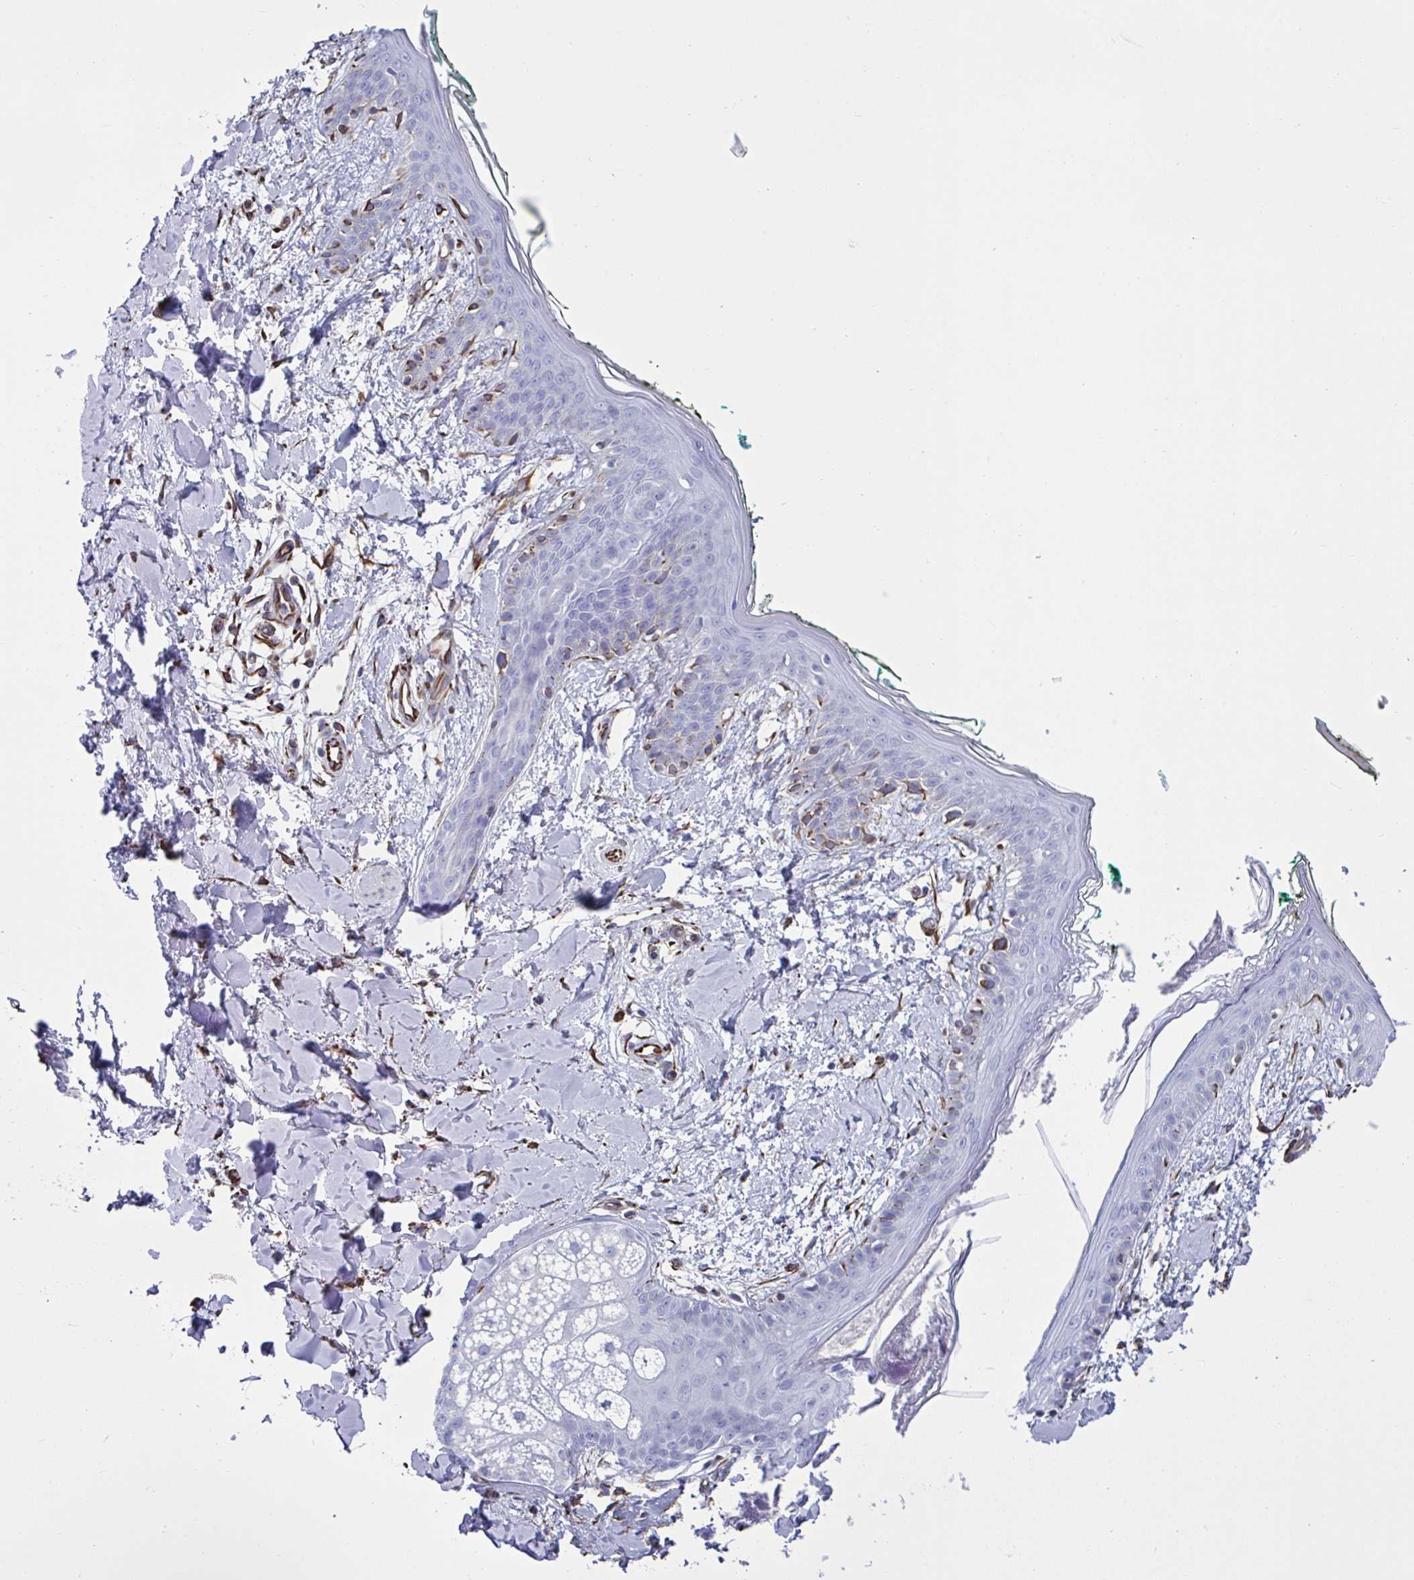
{"staining": {"intensity": "strong", "quantity": ">75%", "location": "cytoplasmic/membranous"}, "tissue": "skin", "cell_type": "Fibroblasts", "image_type": "normal", "snomed": [{"axis": "morphology", "description": "Normal tissue, NOS"}, {"axis": "topography", "description": "Skin"}], "caption": "The immunohistochemical stain labels strong cytoplasmic/membranous staining in fibroblasts of benign skin.", "gene": "TMEM86B", "patient": {"sex": "female", "age": 34}}